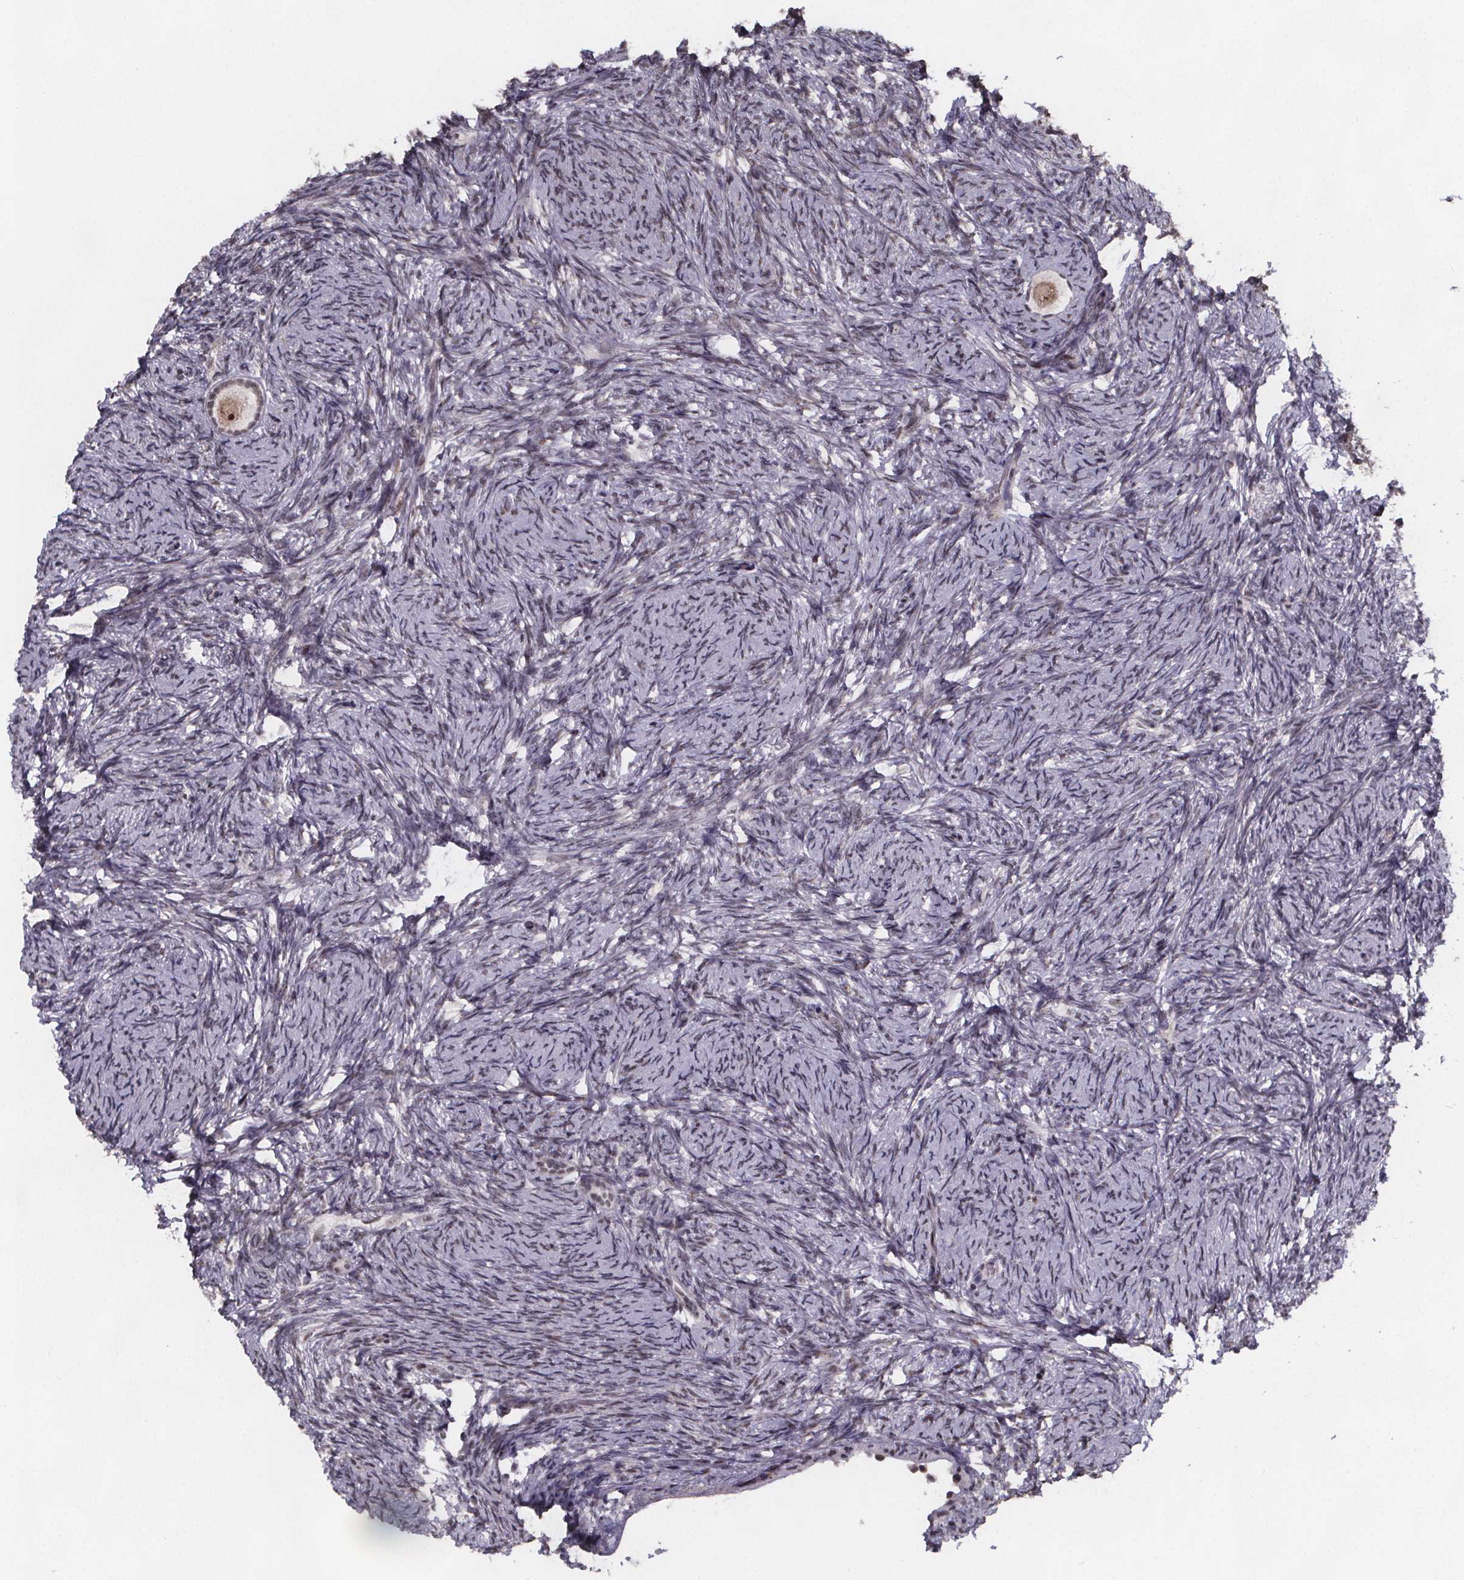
{"staining": {"intensity": "moderate", "quantity": ">75%", "location": "nuclear"}, "tissue": "ovary", "cell_type": "Follicle cells", "image_type": "normal", "snomed": [{"axis": "morphology", "description": "Normal tissue, NOS"}, {"axis": "topography", "description": "Ovary"}], "caption": "Moderate nuclear expression for a protein is present in about >75% of follicle cells of unremarkable ovary using immunohistochemistry.", "gene": "U2SURP", "patient": {"sex": "female", "age": 34}}